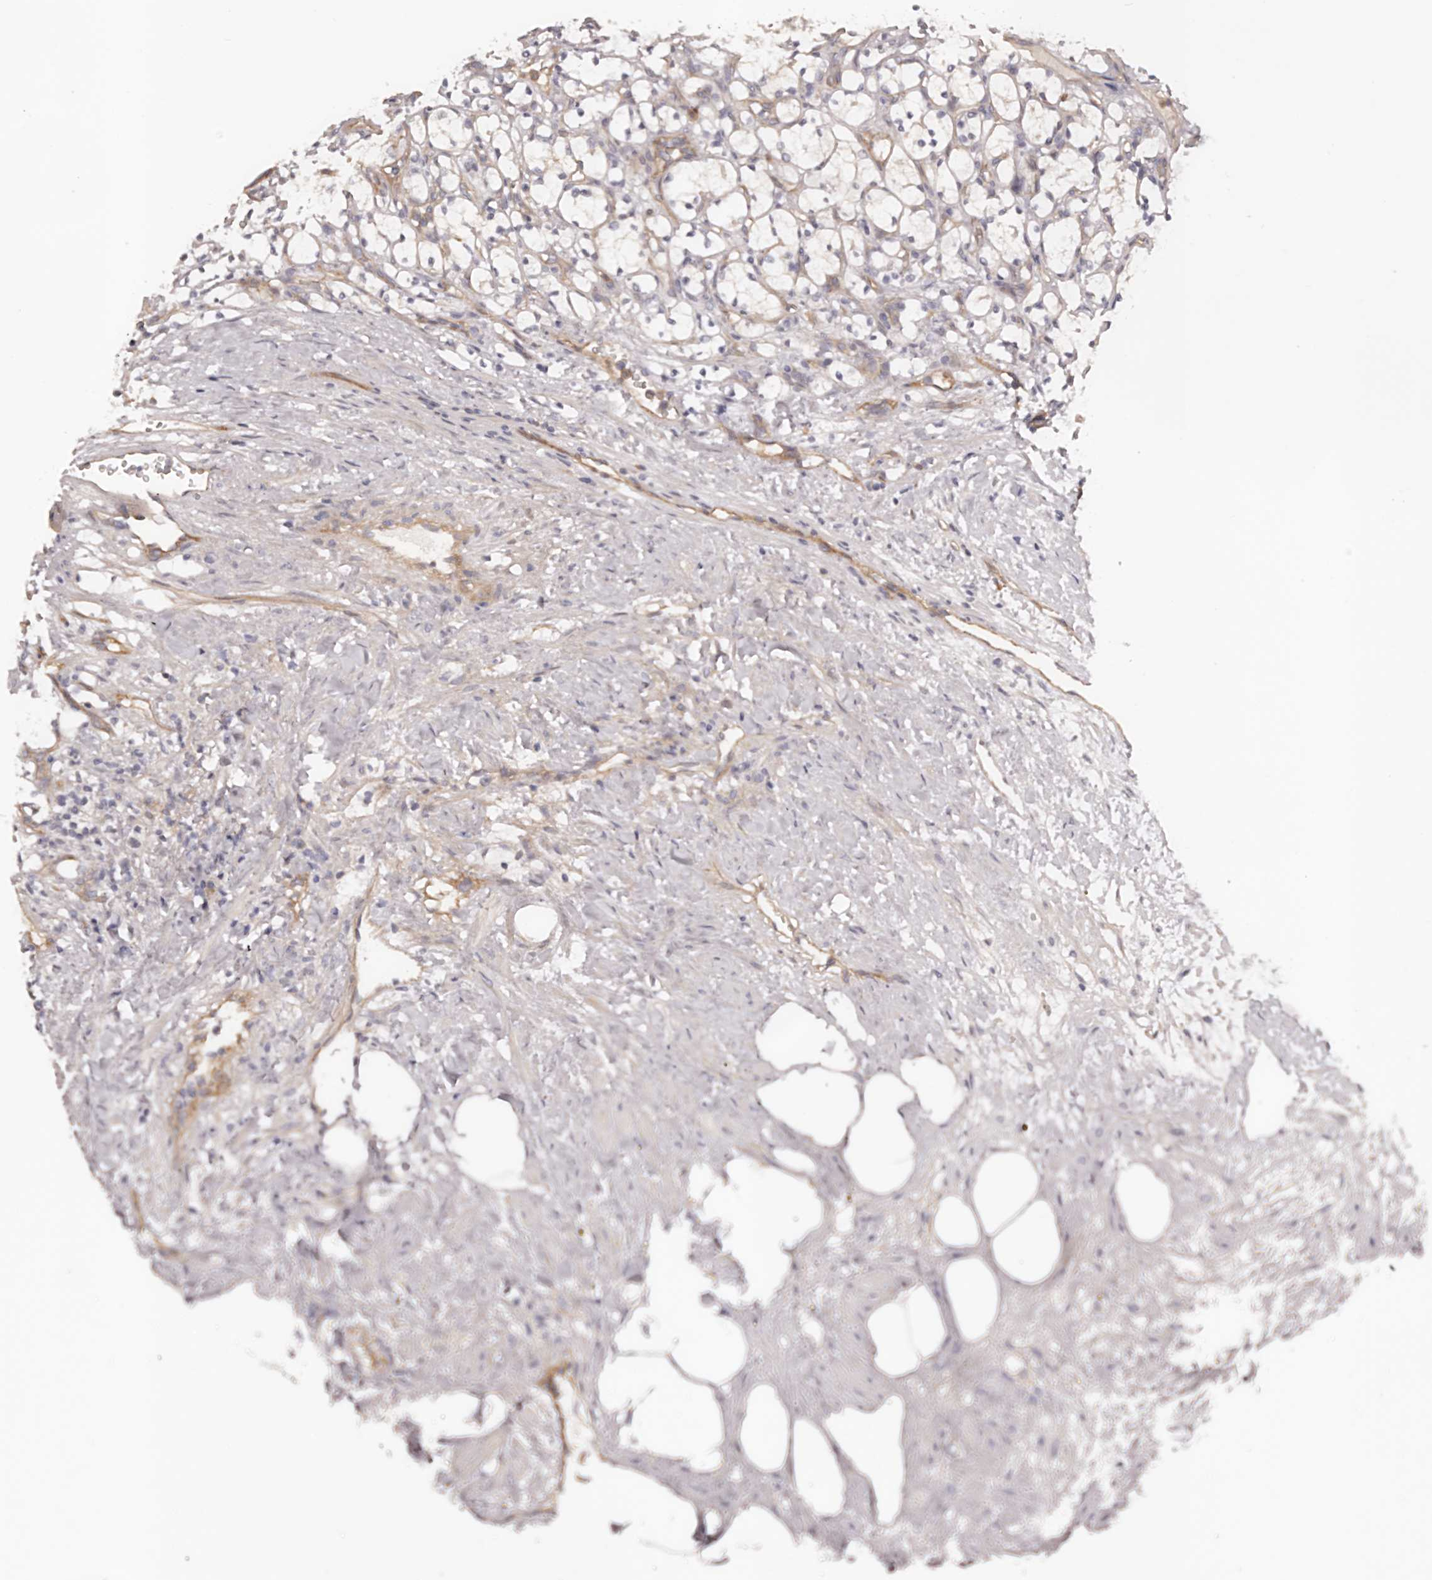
{"staining": {"intensity": "negative", "quantity": "none", "location": "none"}, "tissue": "renal cancer", "cell_type": "Tumor cells", "image_type": "cancer", "snomed": [{"axis": "morphology", "description": "Adenocarcinoma, NOS"}, {"axis": "topography", "description": "Kidney"}], "caption": "Tumor cells are negative for protein expression in human adenocarcinoma (renal).", "gene": "DMRT2", "patient": {"sex": "female", "age": 69}}